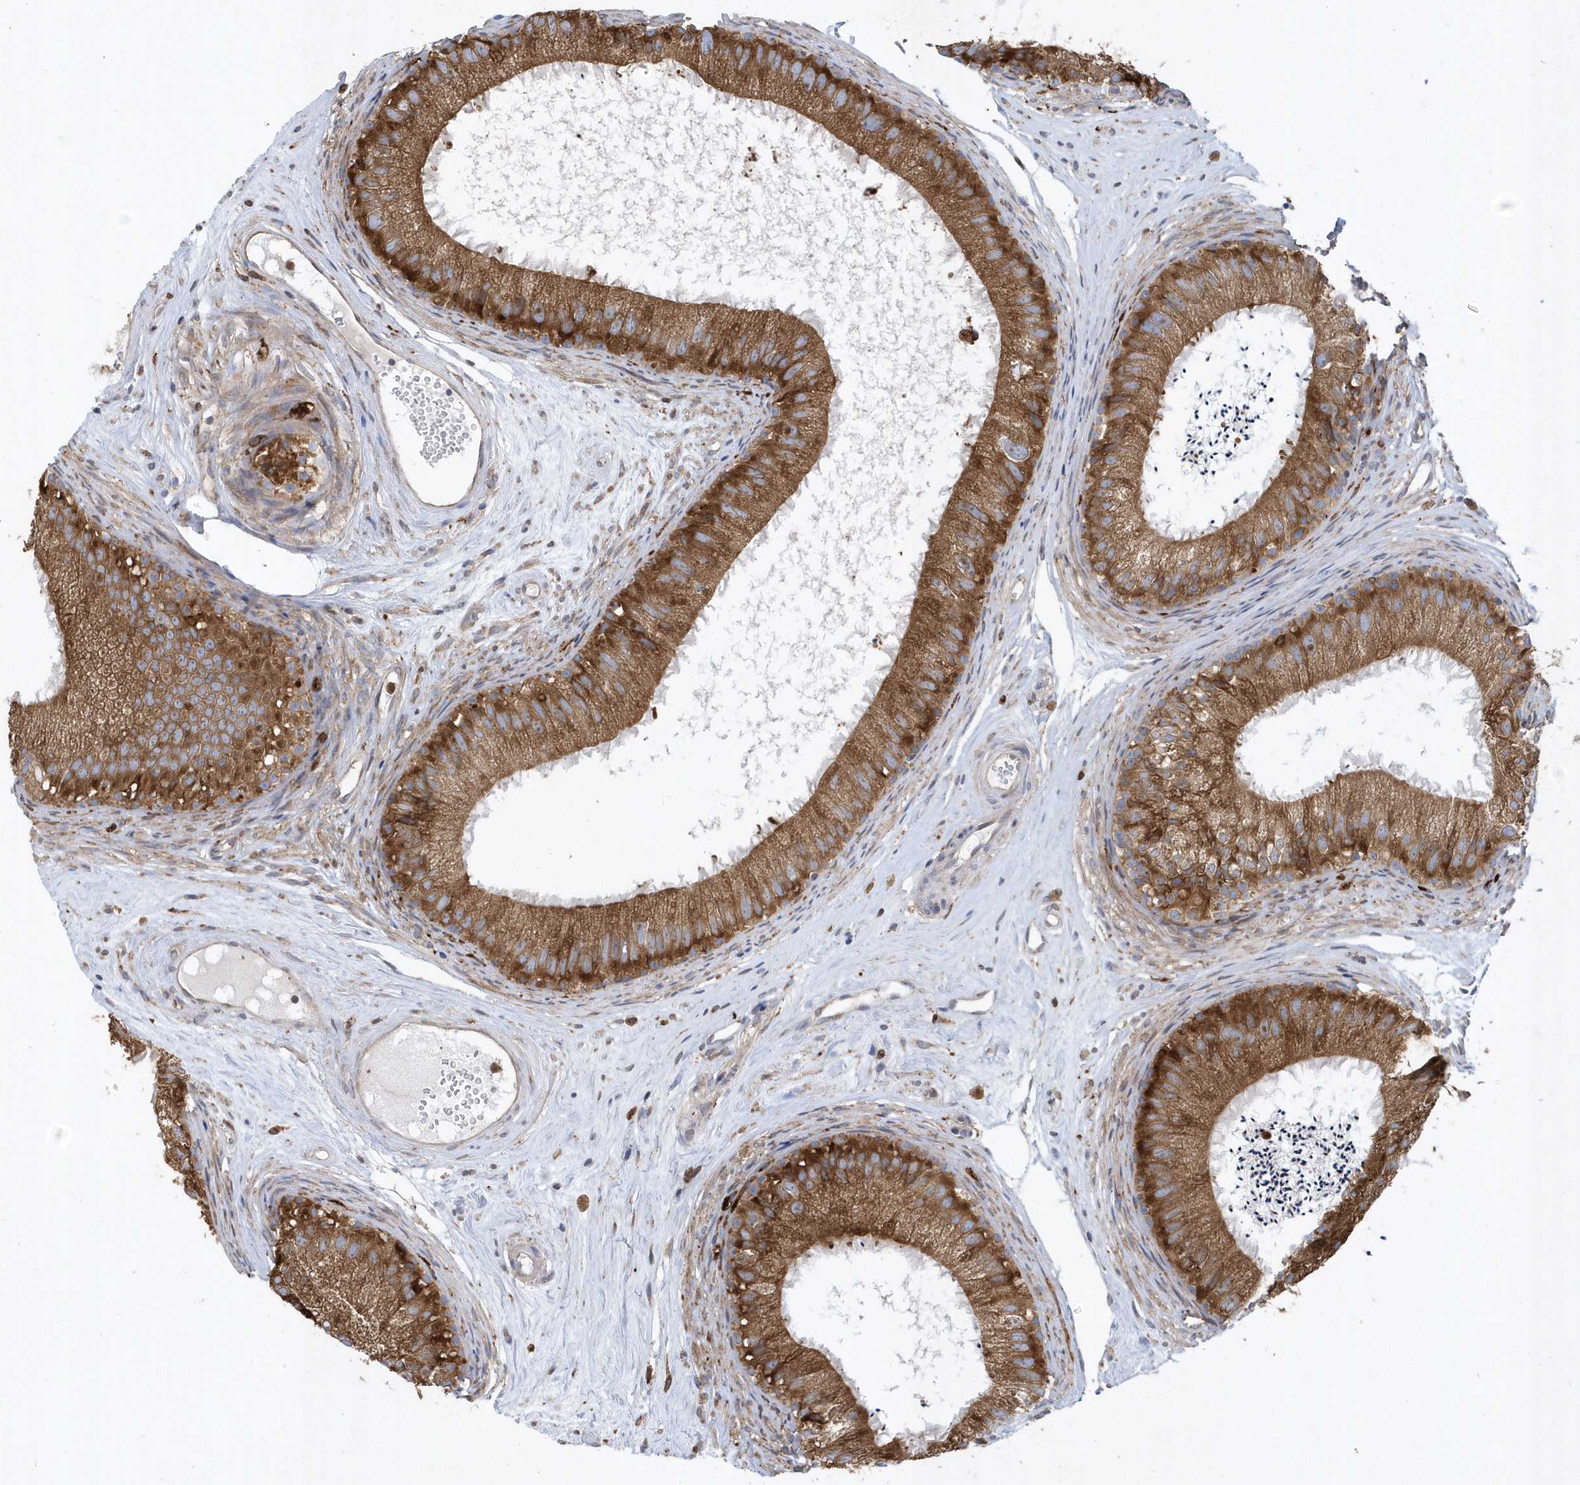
{"staining": {"intensity": "strong", "quantity": ">75%", "location": "cytoplasmic/membranous"}, "tissue": "epididymis", "cell_type": "Glandular cells", "image_type": "normal", "snomed": [{"axis": "morphology", "description": "Normal tissue, NOS"}, {"axis": "topography", "description": "Epididymis"}], "caption": "Immunohistochemistry (DAB) staining of benign human epididymis shows strong cytoplasmic/membranous protein staining in approximately >75% of glandular cells.", "gene": "VAMP7", "patient": {"sex": "male", "age": 77}}